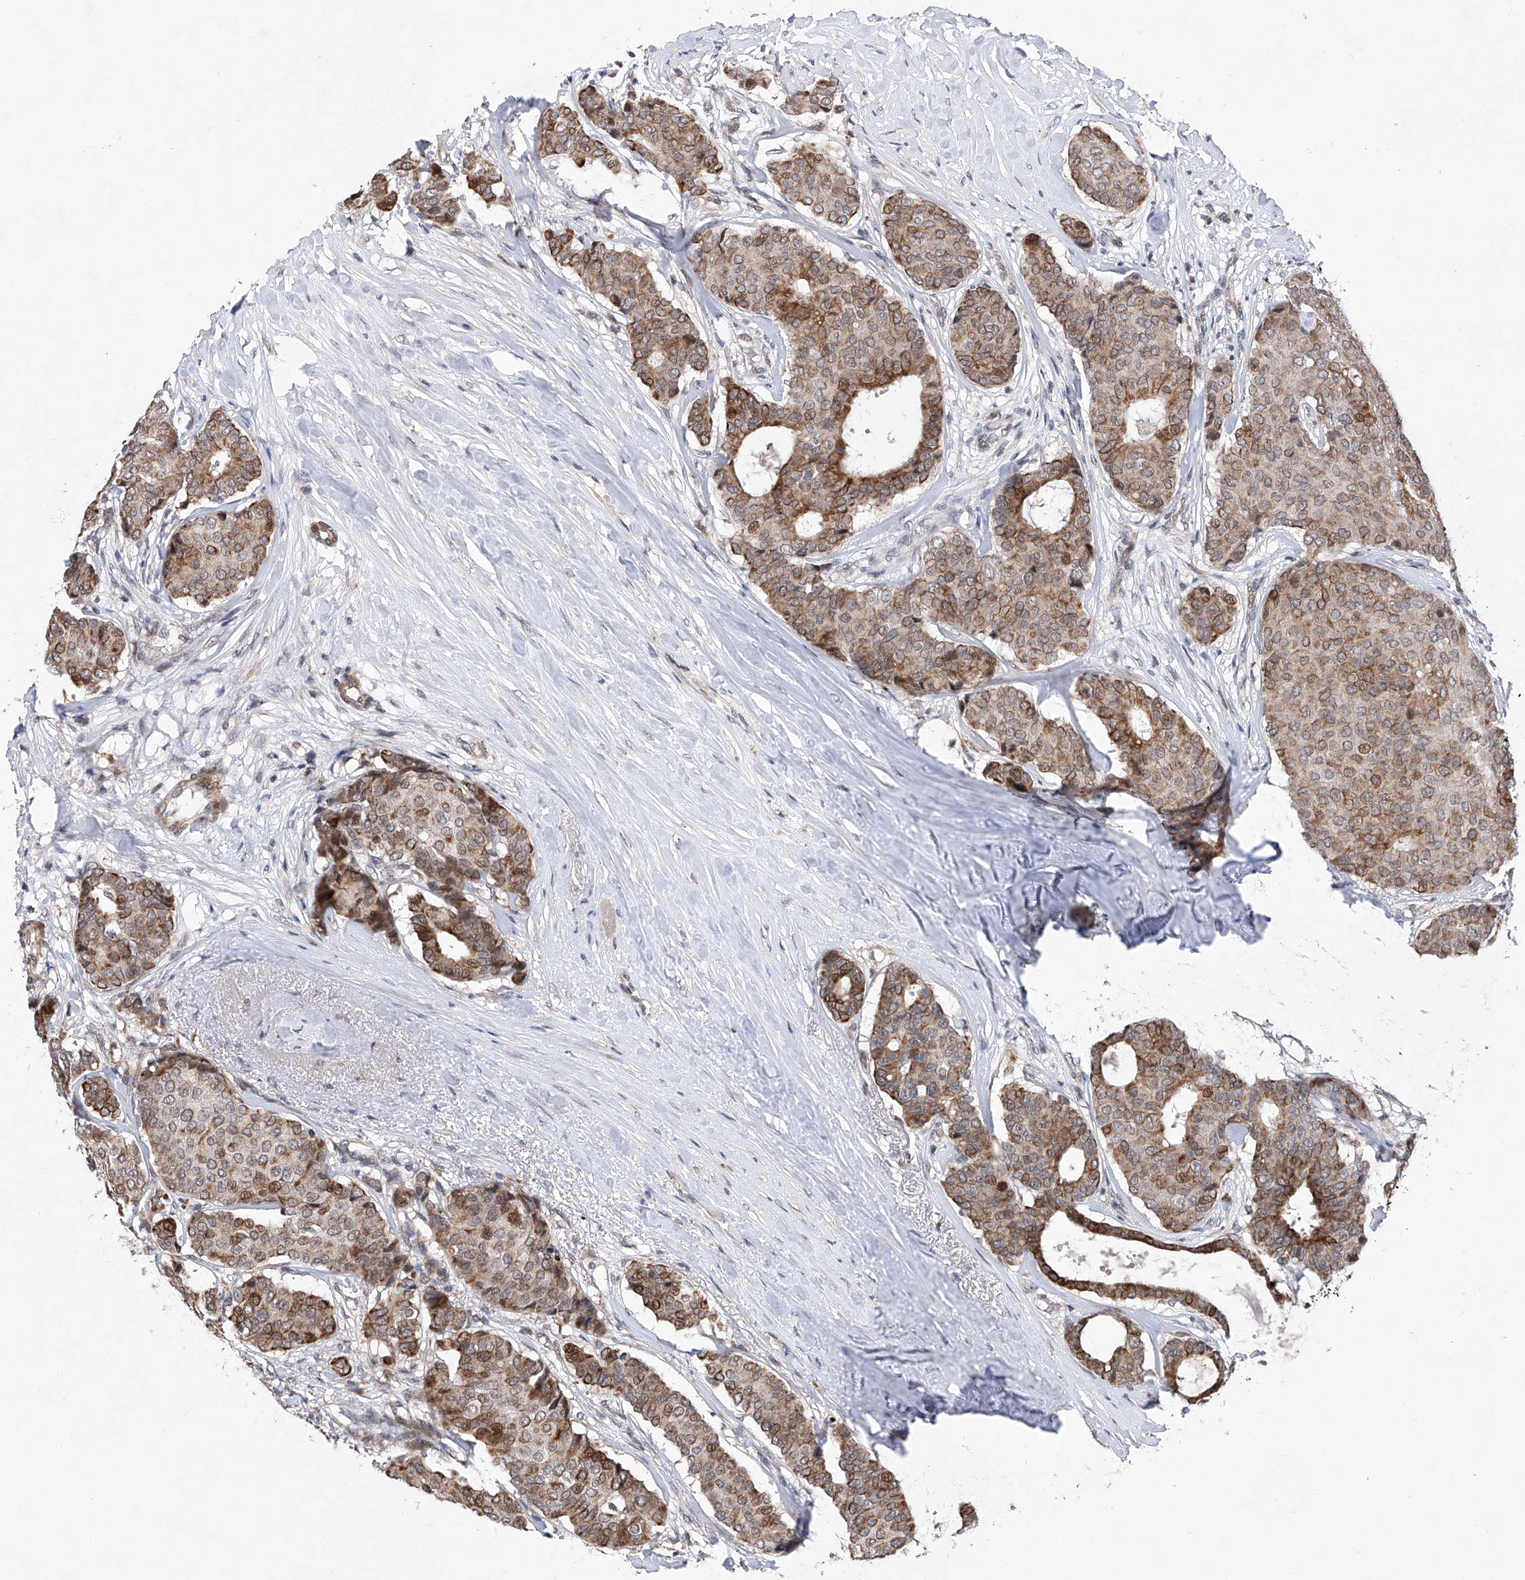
{"staining": {"intensity": "moderate", "quantity": ">75%", "location": "cytoplasmic/membranous,nuclear"}, "tissue": "breast cancer", "cell_type": "Tumor cells", "image_type": "cancer", "snomed": [{"axis": "morphology", "description": "Duct carcinoma"}, {"axis": "topography", "description": "Breast"}], "caption": "Breast cancer (invasive ductal carcinoma) stained for a protein exhibits moderate cytoplasmic/membranous and nuclear positivity in tumor cells.", "gene": "FARP2", "patient": {"sex": "female", "age": 75}}